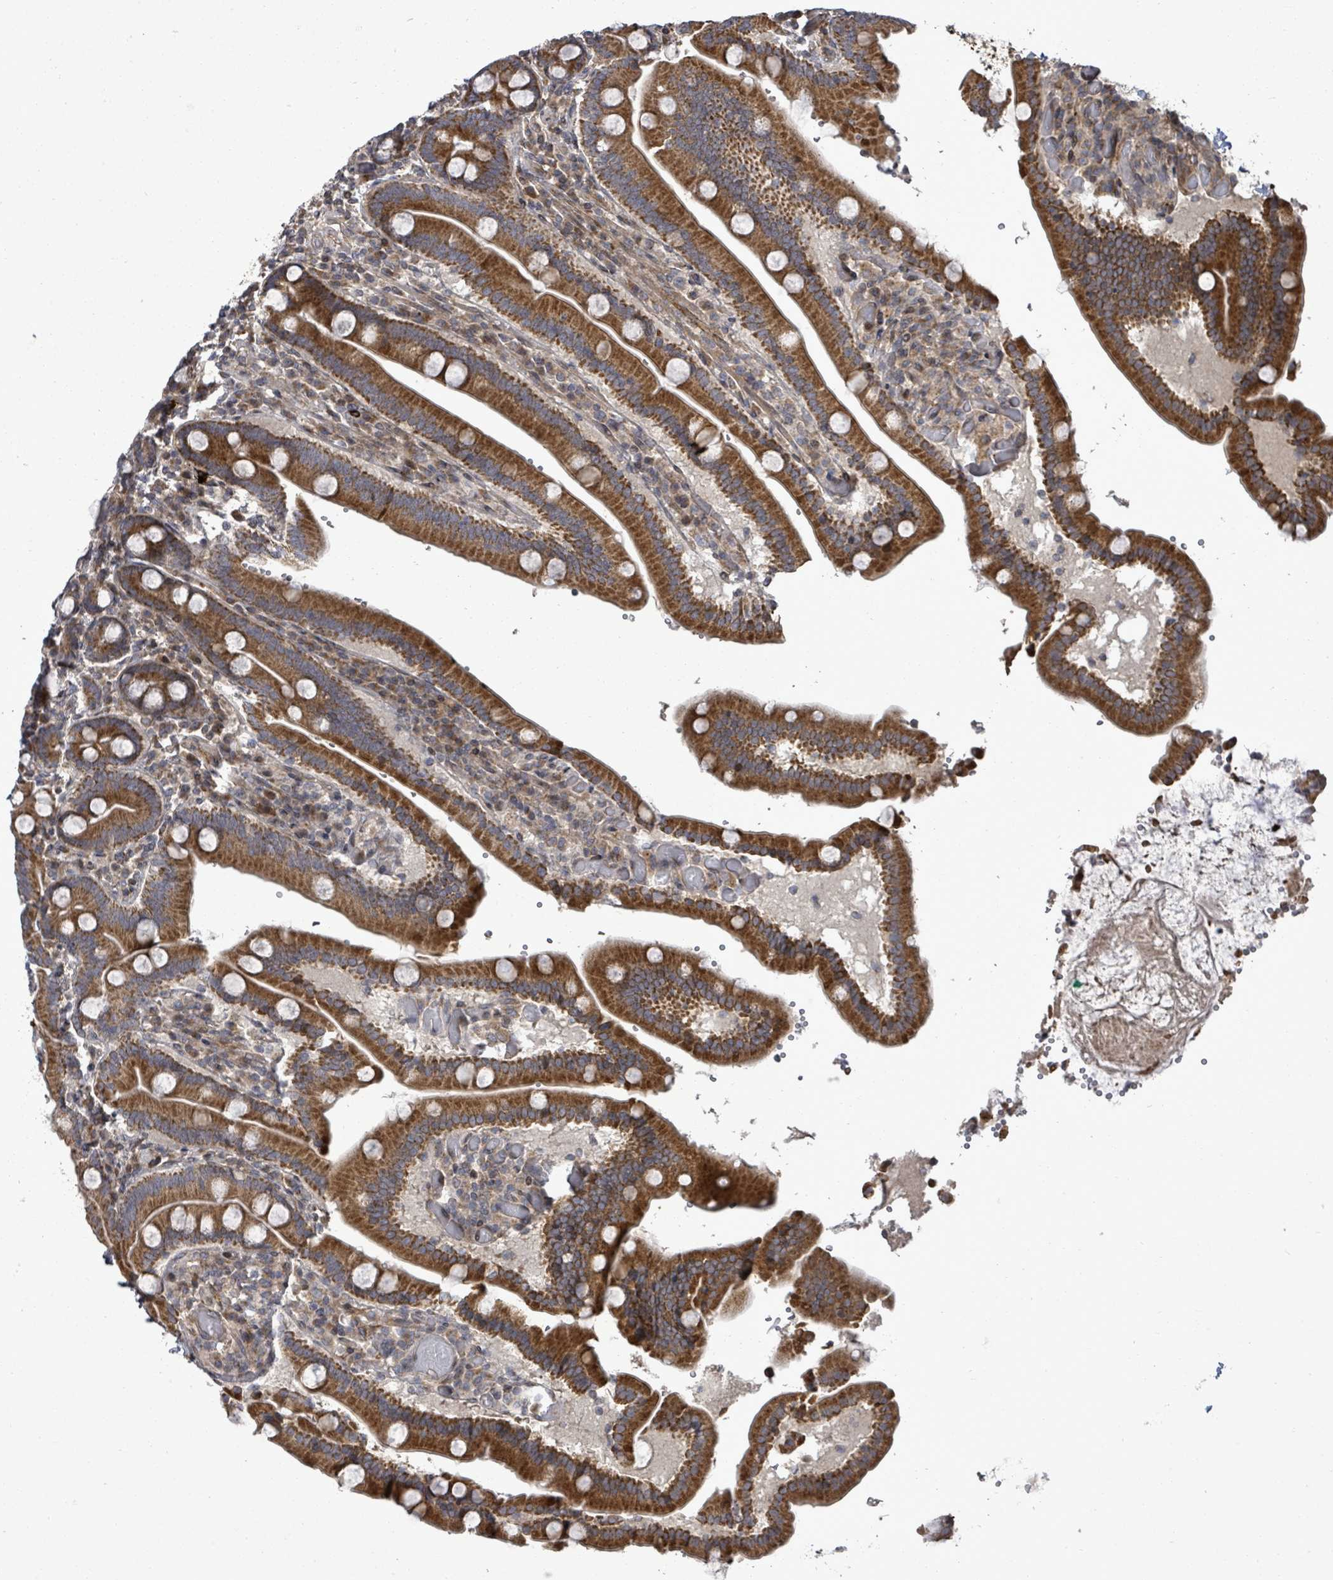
{"staining": {"intensity": "strong", "quantity": ">75%", "location": "cytoplasmic/membranous"}, "tissue": "duodenum", "cell_type": "Glandular cells", "image_type": "normal", "snomed": [{"axis": "morphology", "description": "Normal tissue, NOS"}, {"axis": "topography", "description": "Duodenum"}], "caption": "Glandular cells demonstrate strong cytoplasmic/membranous staining in approximately >75% of cells in benign duodenum. (DAB IHC with brightfield microscopy, high magnification).", "gene": "KRTAP27", "patient": {"sex": "female", "age": 62}}